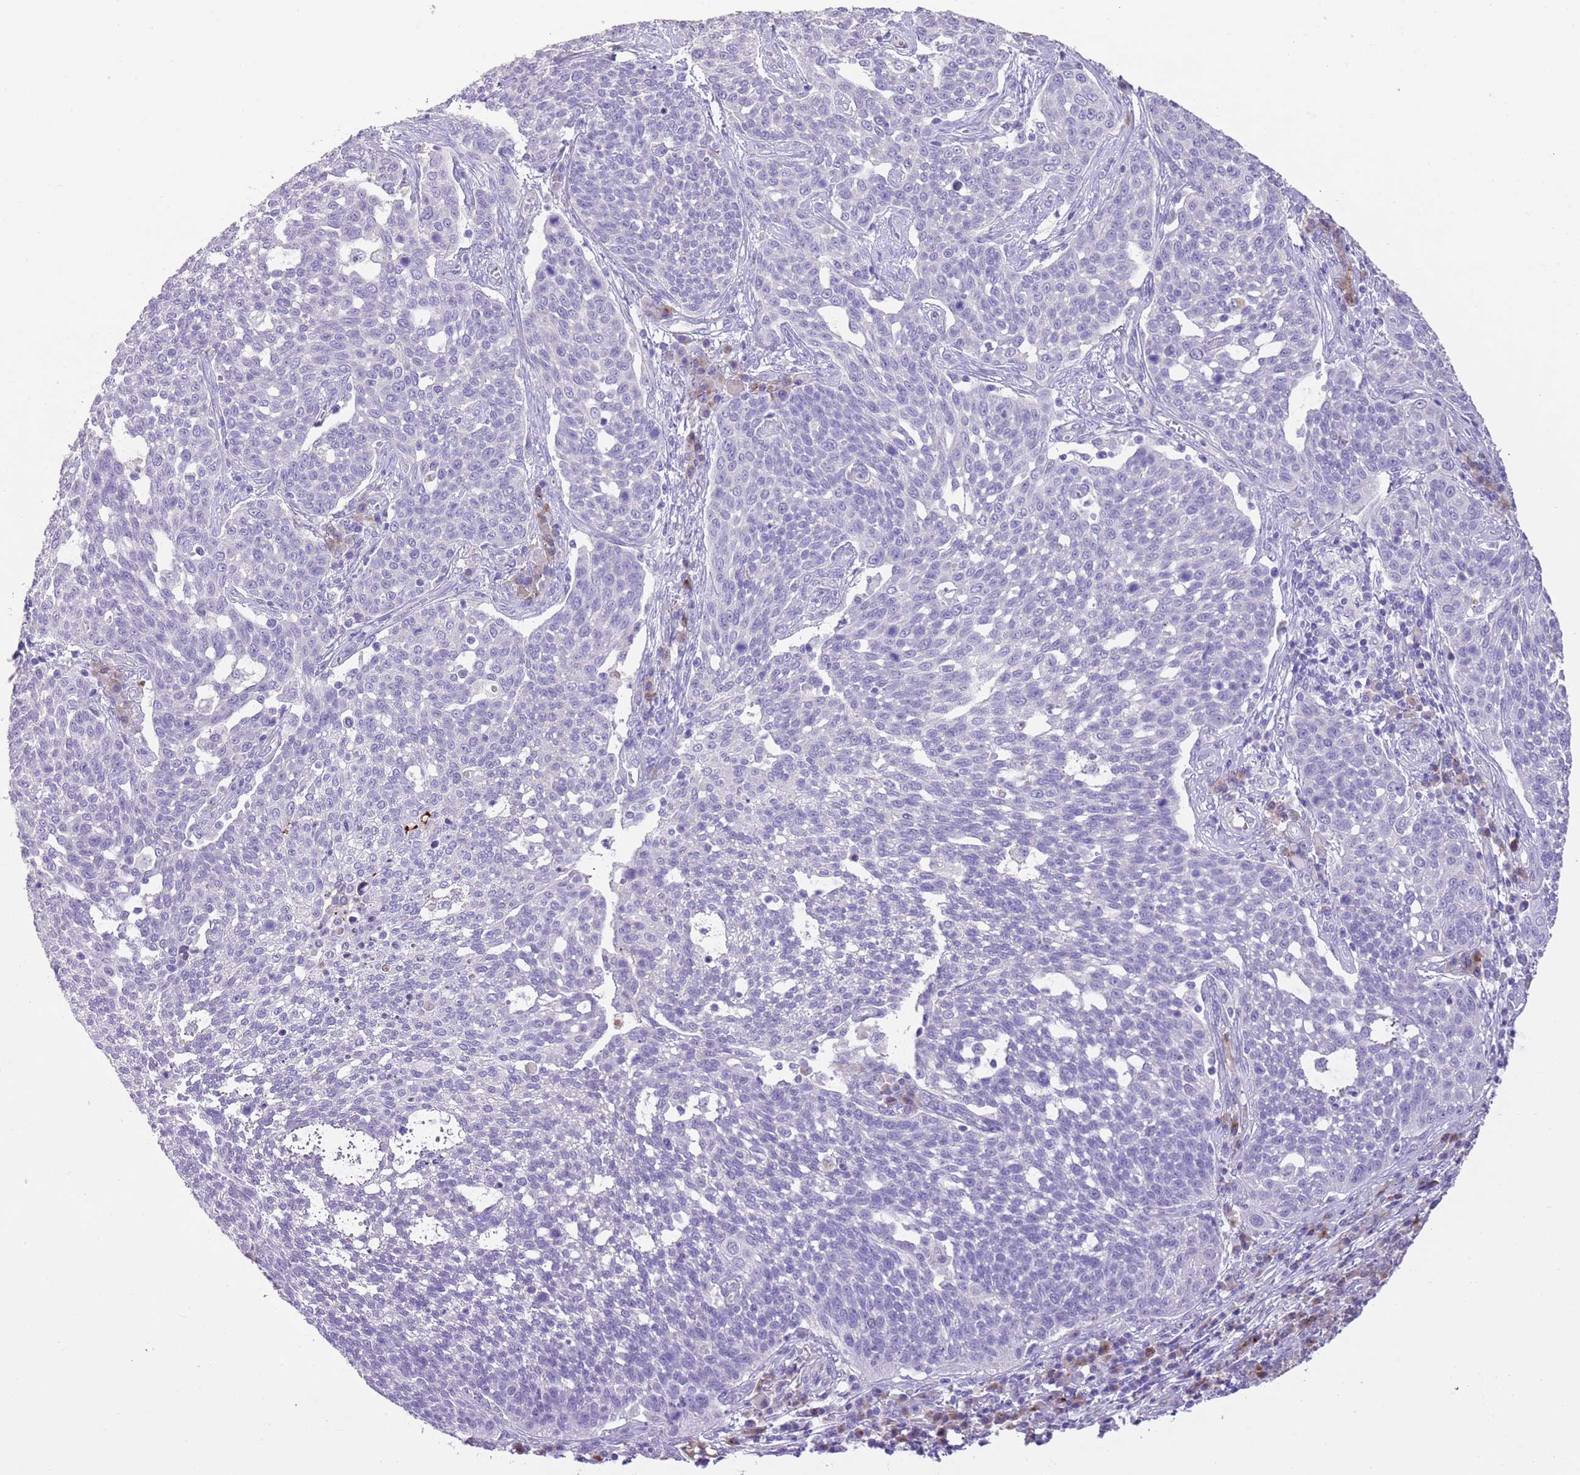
{"staining": {"intensity": "negative", "quantity": "none", "location": "none"}, "tissue": "cervical cancer", "cell_type": "Tumor cells", "image_type": "cancer", "snomed": [{"axis": "morphology", "description": "Squamous cell carcinoma, NOS"}, {"axis": "topography", "description": "Cervix"}], "caption": "IHC image of neoplastic tissue: cervical squamous cell carcinoma stained with DAB (3,3'-diaminobenzidine) exhibits no significant protein staining in tumor cells.", "gene": "CLEC2A", "patient": {"sex": "female", "age": 34}}